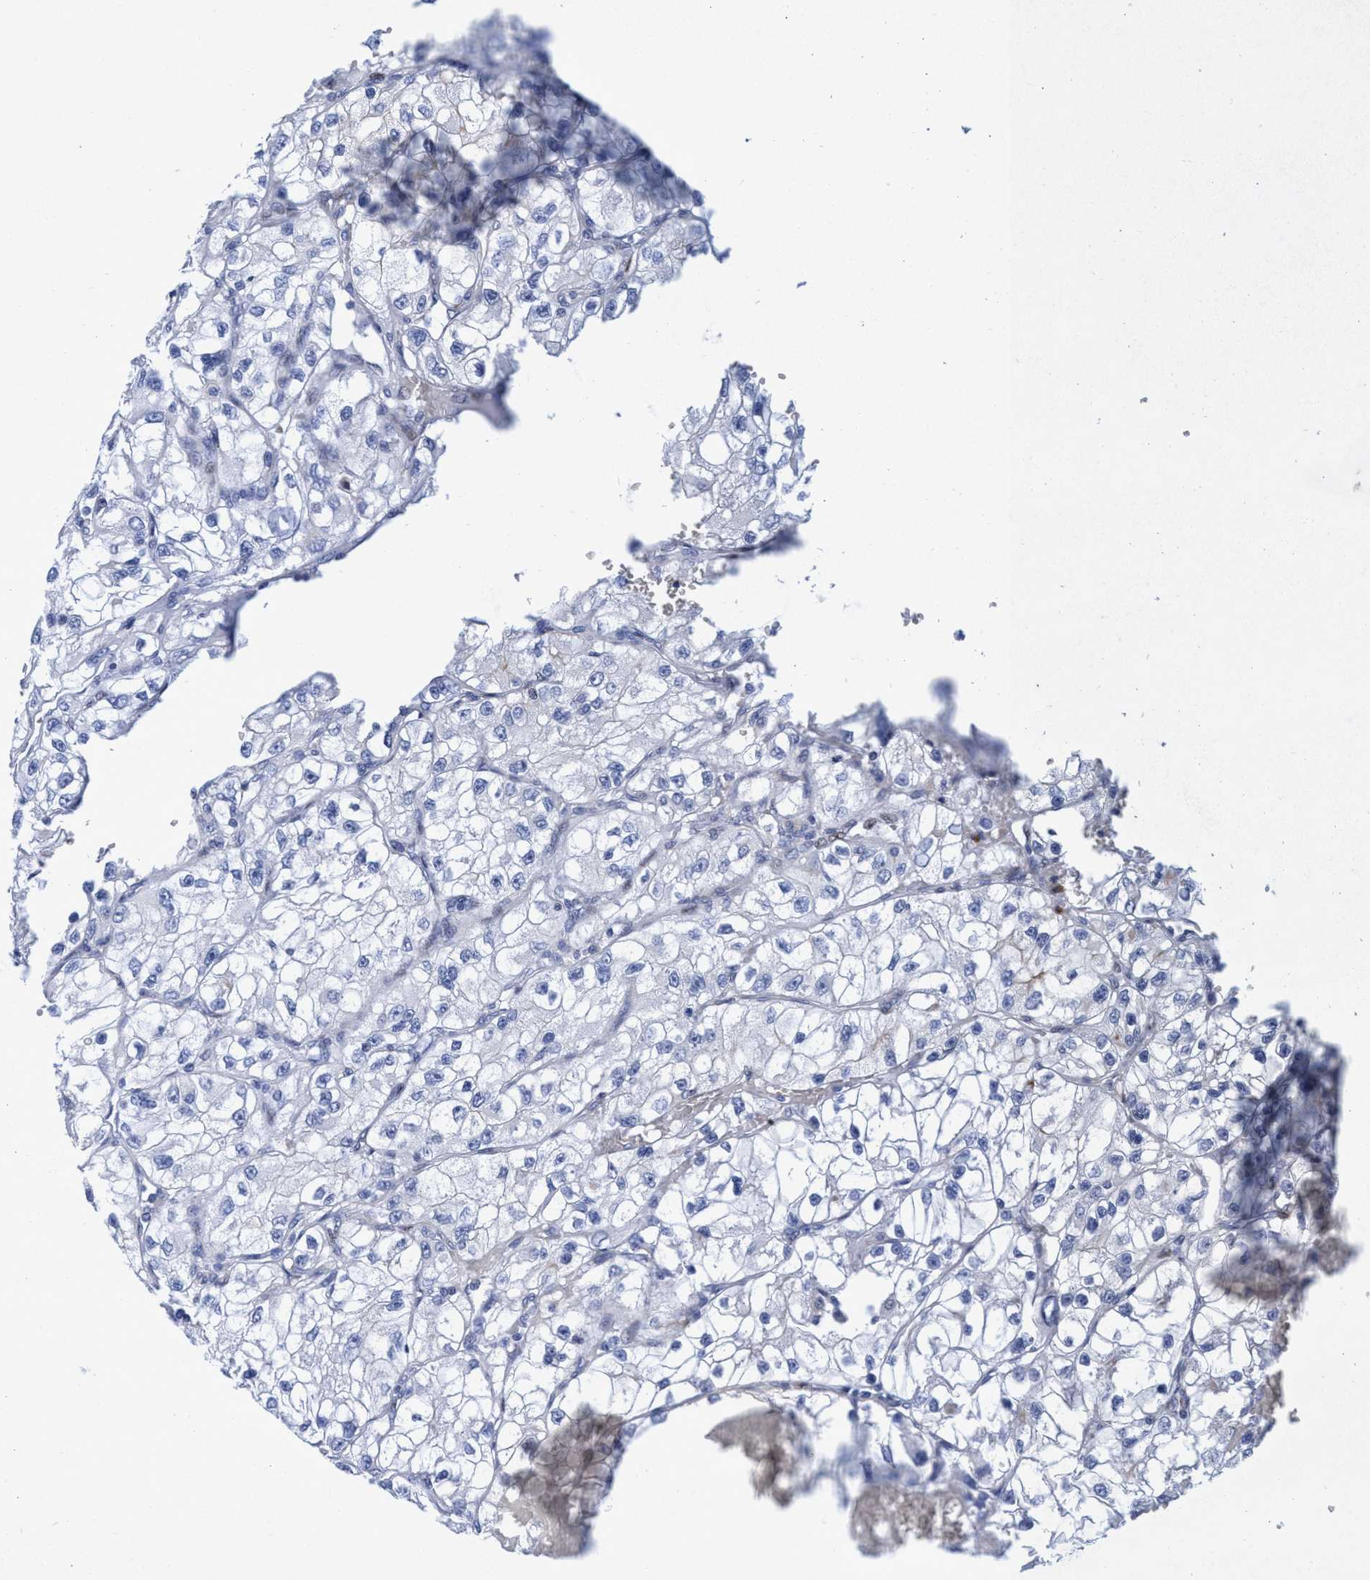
{"staining": {"intensity": "negative", "quantity": "none", "location": "none"}, "tissue": "renal cancer", "cell_type": "Tumor cells", "image_type": "cancer", "snomed": [{"axis": "morphology", "description": "Adenocarcinoma, NOS"}, {"axis": "topography", "description": "Kidney"}], "caption": "DAB immunohistochemical staining of adenocarcinoma (renal) reveals no significant positivity in tumor cells.", "gene": "R3HCC1", "patient": {"sex": "female", "age": 57}}